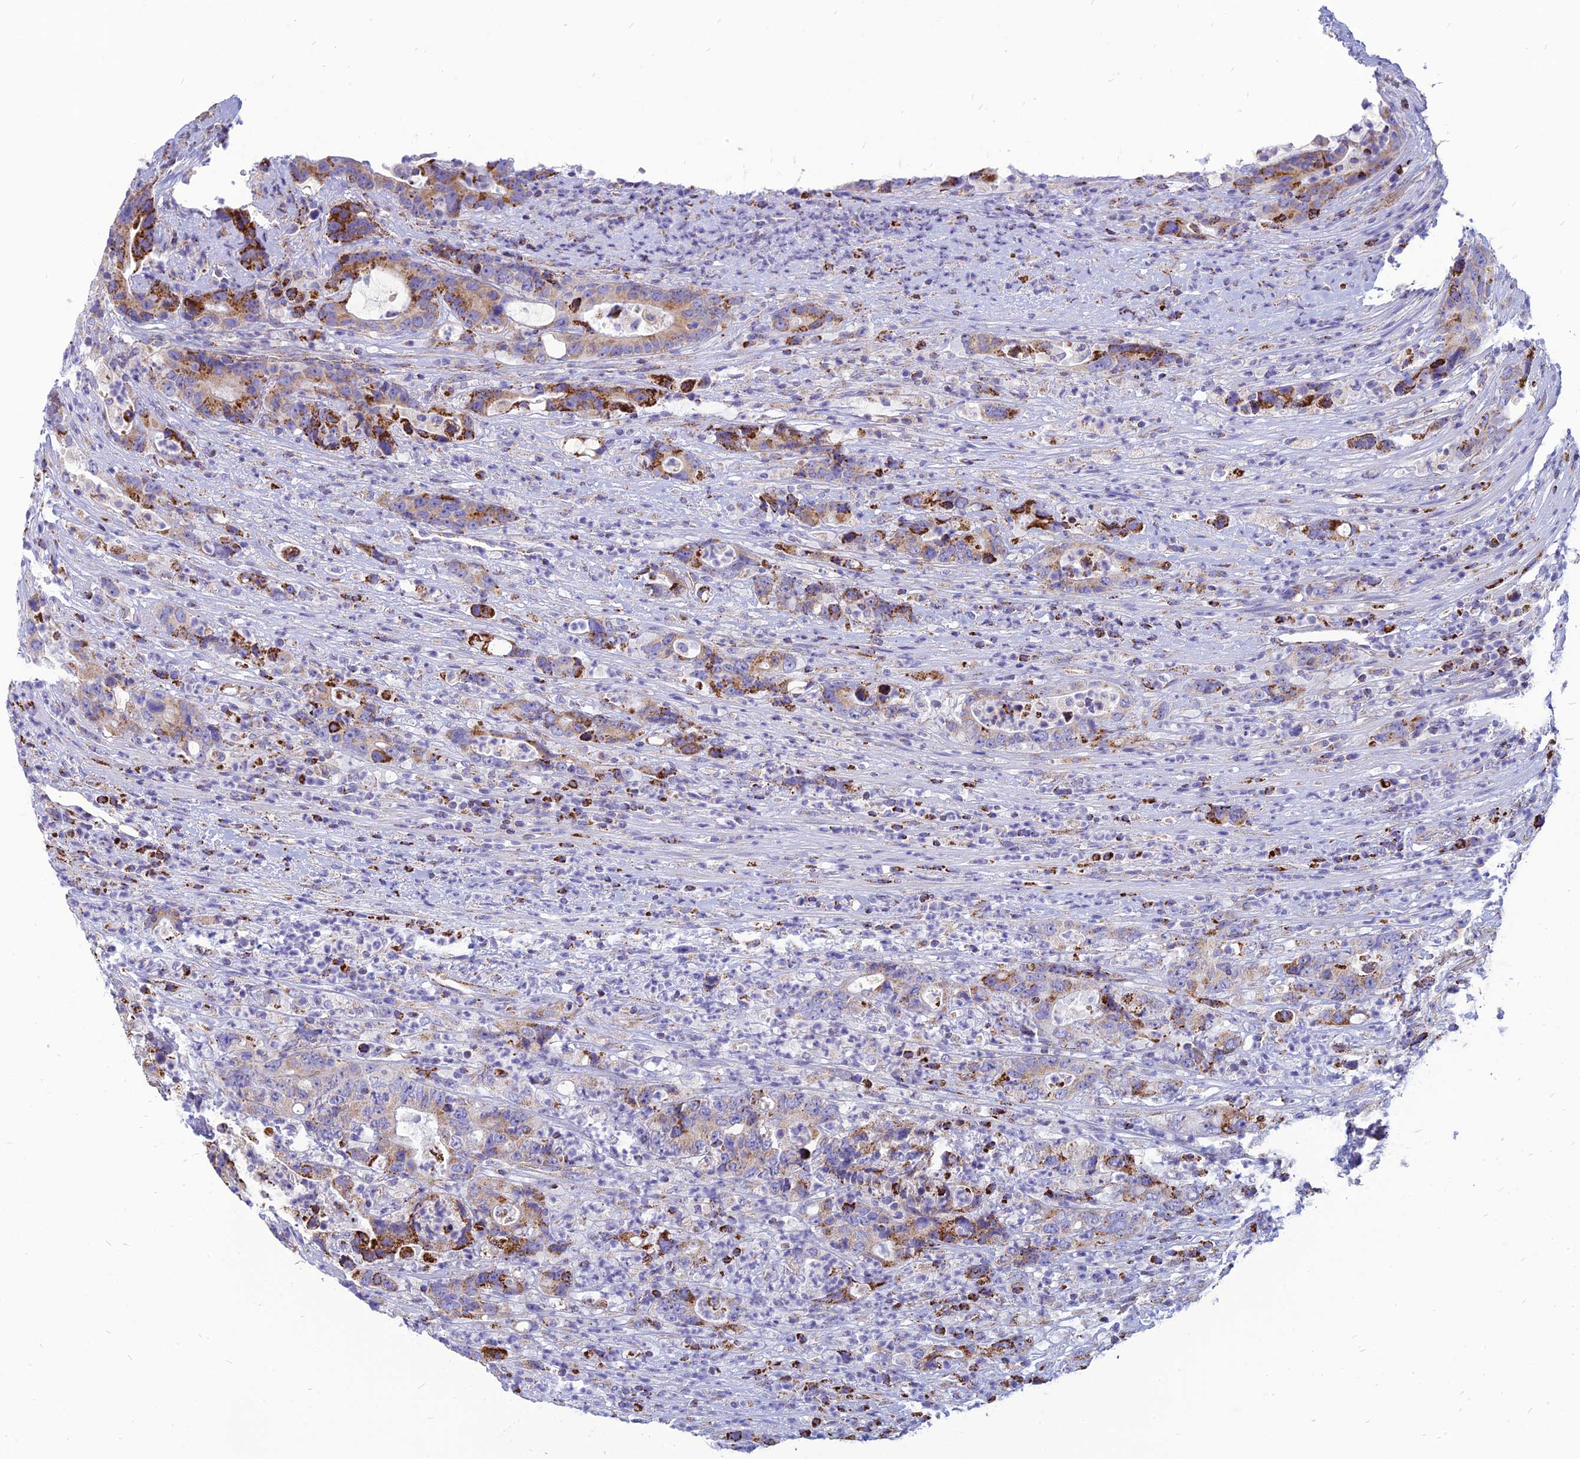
{"staining": {"intensity": "strong", "quantity": "<25%", "location": "cytoplasmic/membranous"}, "tissue": "colorectal cancer", "cell_type": "Tumor cells", "image_type": "cancer", "snomed": [{"axis": "morphology", "description": "Adenocarcinoma, NOS"}, {"axis": "topography", "description": "Colon"}], "caption": "Immunohistochemistry (IHC) of human adenocarcinoma (colorectal) demonstrates medium levels of strong cytoplasmic/membranous positivity in approximately <25% of tumor cells.", "gene": "PACC1", "patient": {"sex": "female", "age": 75}}